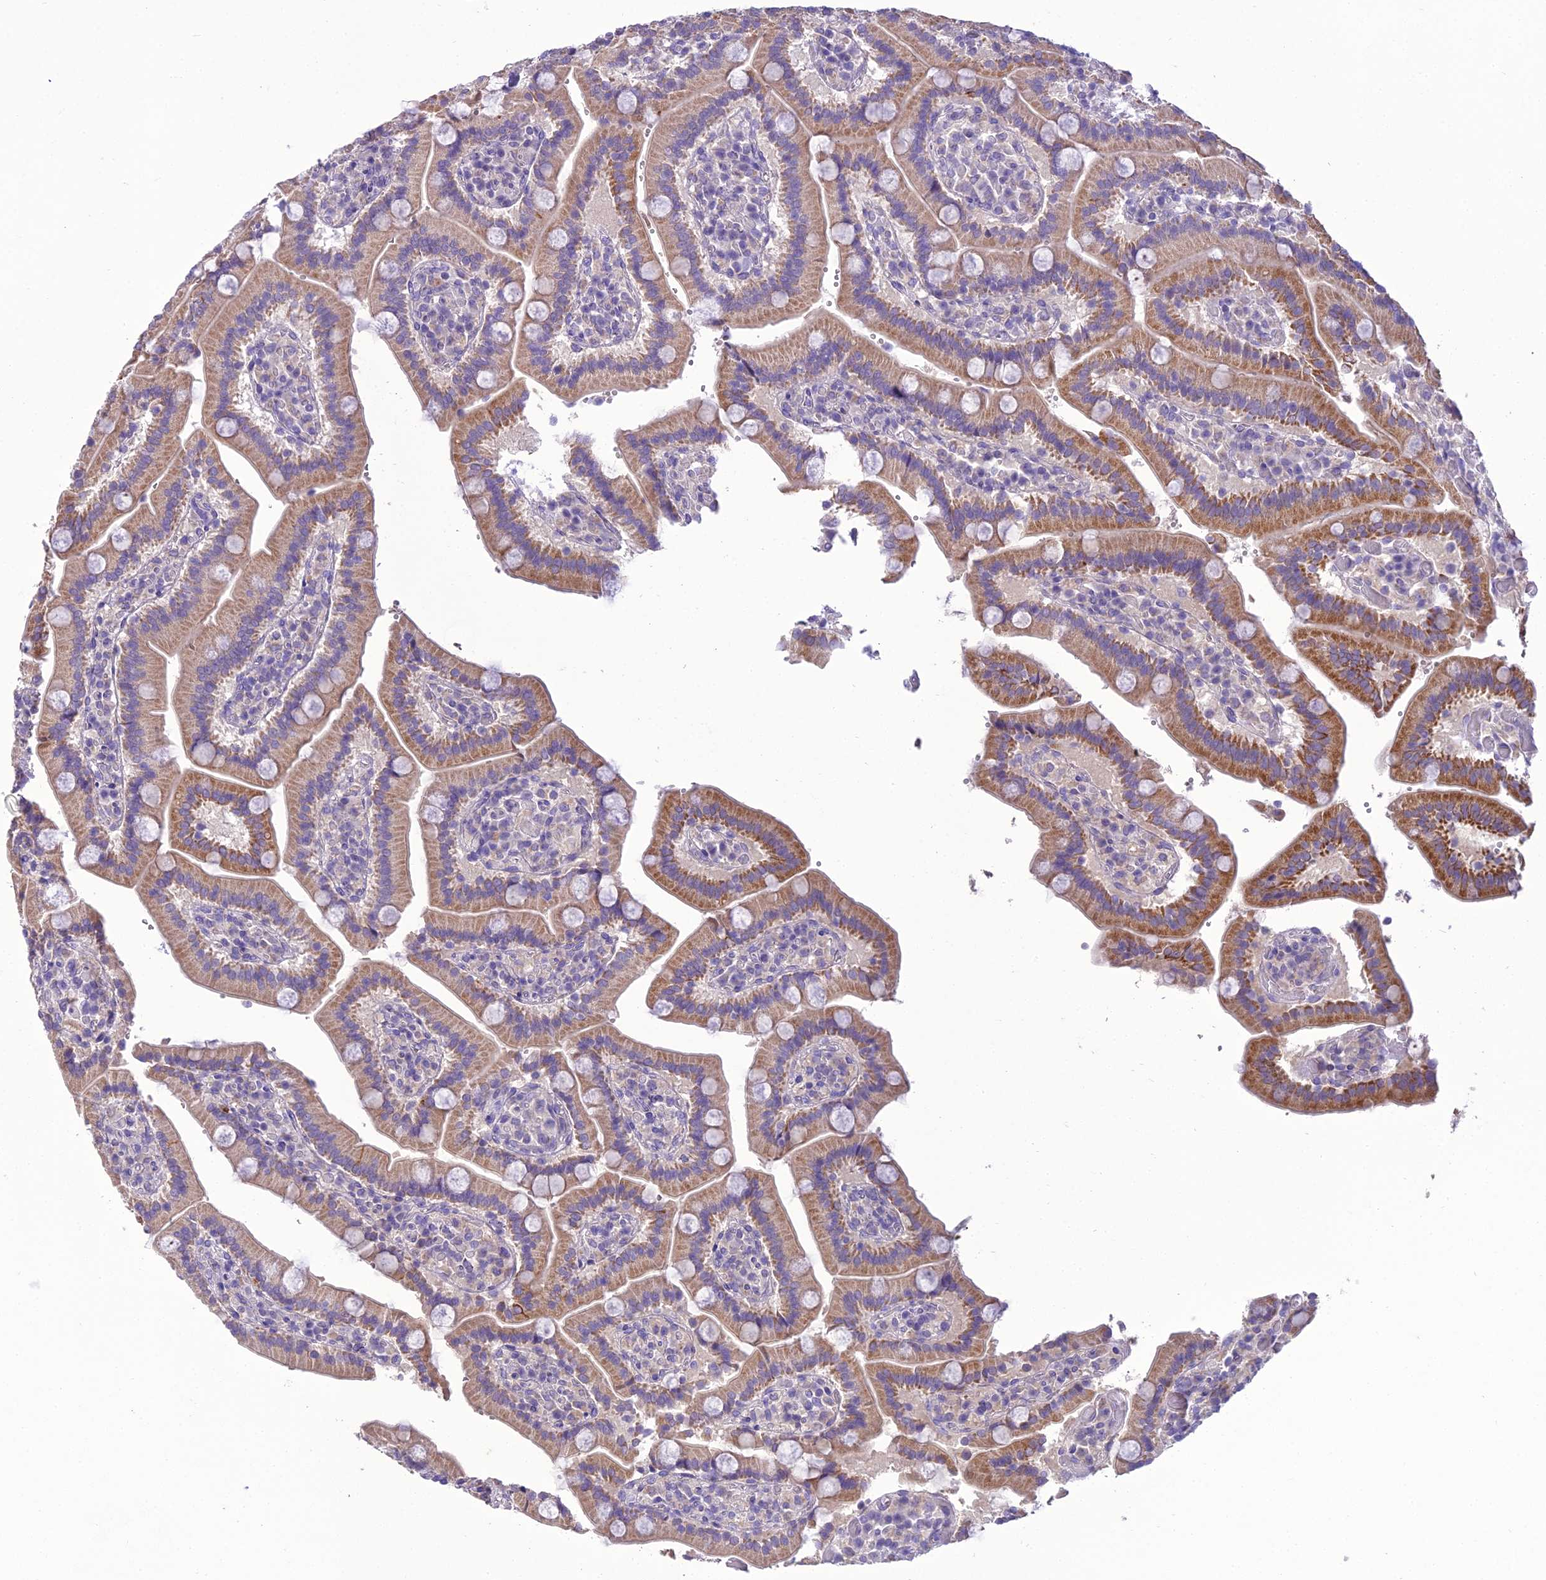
{"staining": {"intensity": "moderate", "quantity": ">75%", "location": "cytoplasmic/membranous"}, "tissue": "duodenum", "cell_type": "Glandular cells", "image_type": "normal", "snomed": [{"axis": "morphology", "description": "Normal tissue, NOS"}, {"axis": "topography", "description": "Duodenum"}], "caption": "Brown immunohistochemical staining in unremarkable human duodenum shows moderate cytoplasmic/membranous expression in about >75% of glandular cells.", "gene": "SCRT1", "patient": {"sex": "female", "age": 62}}